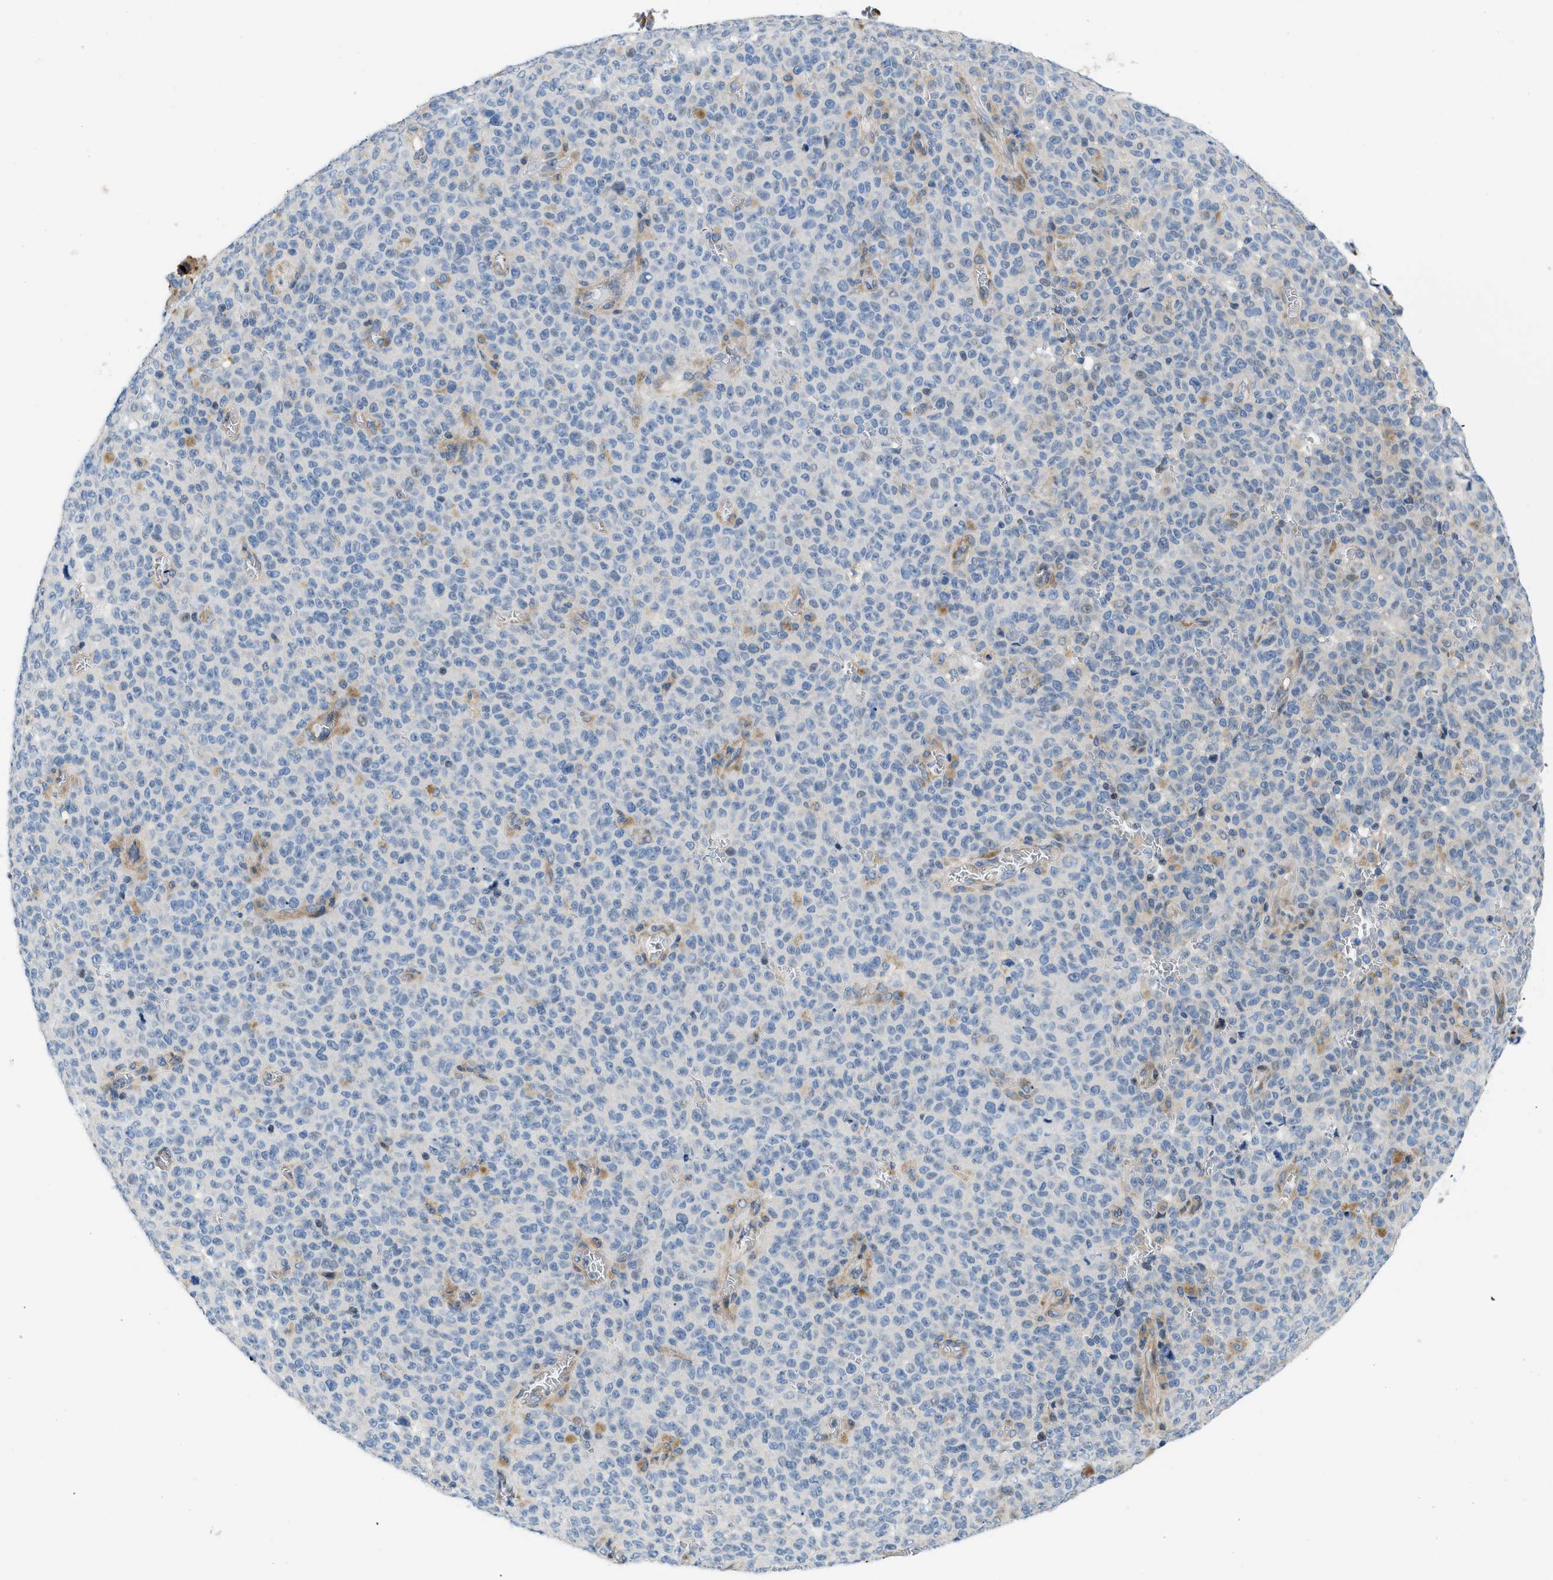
{"staining": {"intensity": "negative", "quantity": "none", "location": "none"}, "tissue": "melanoma", "cell_type": "Tumor cells", "image_type": "cancer", "snomed": [{"axis": "morphology", "description": "Malignant melanoma, NOS"}, {"axis": "topography", "description": "Skin"}], "caption": "Immunohistochemical staining of malignant melanoma shows no significant expression in tumor cells. Brightfield microscopy of immunohistochemistry stained with DAB (brown) and hematoxylin (blue), captured at high magnification.", "gene": "FDCSP", "patient": {"sex": "female", "age": 82}}